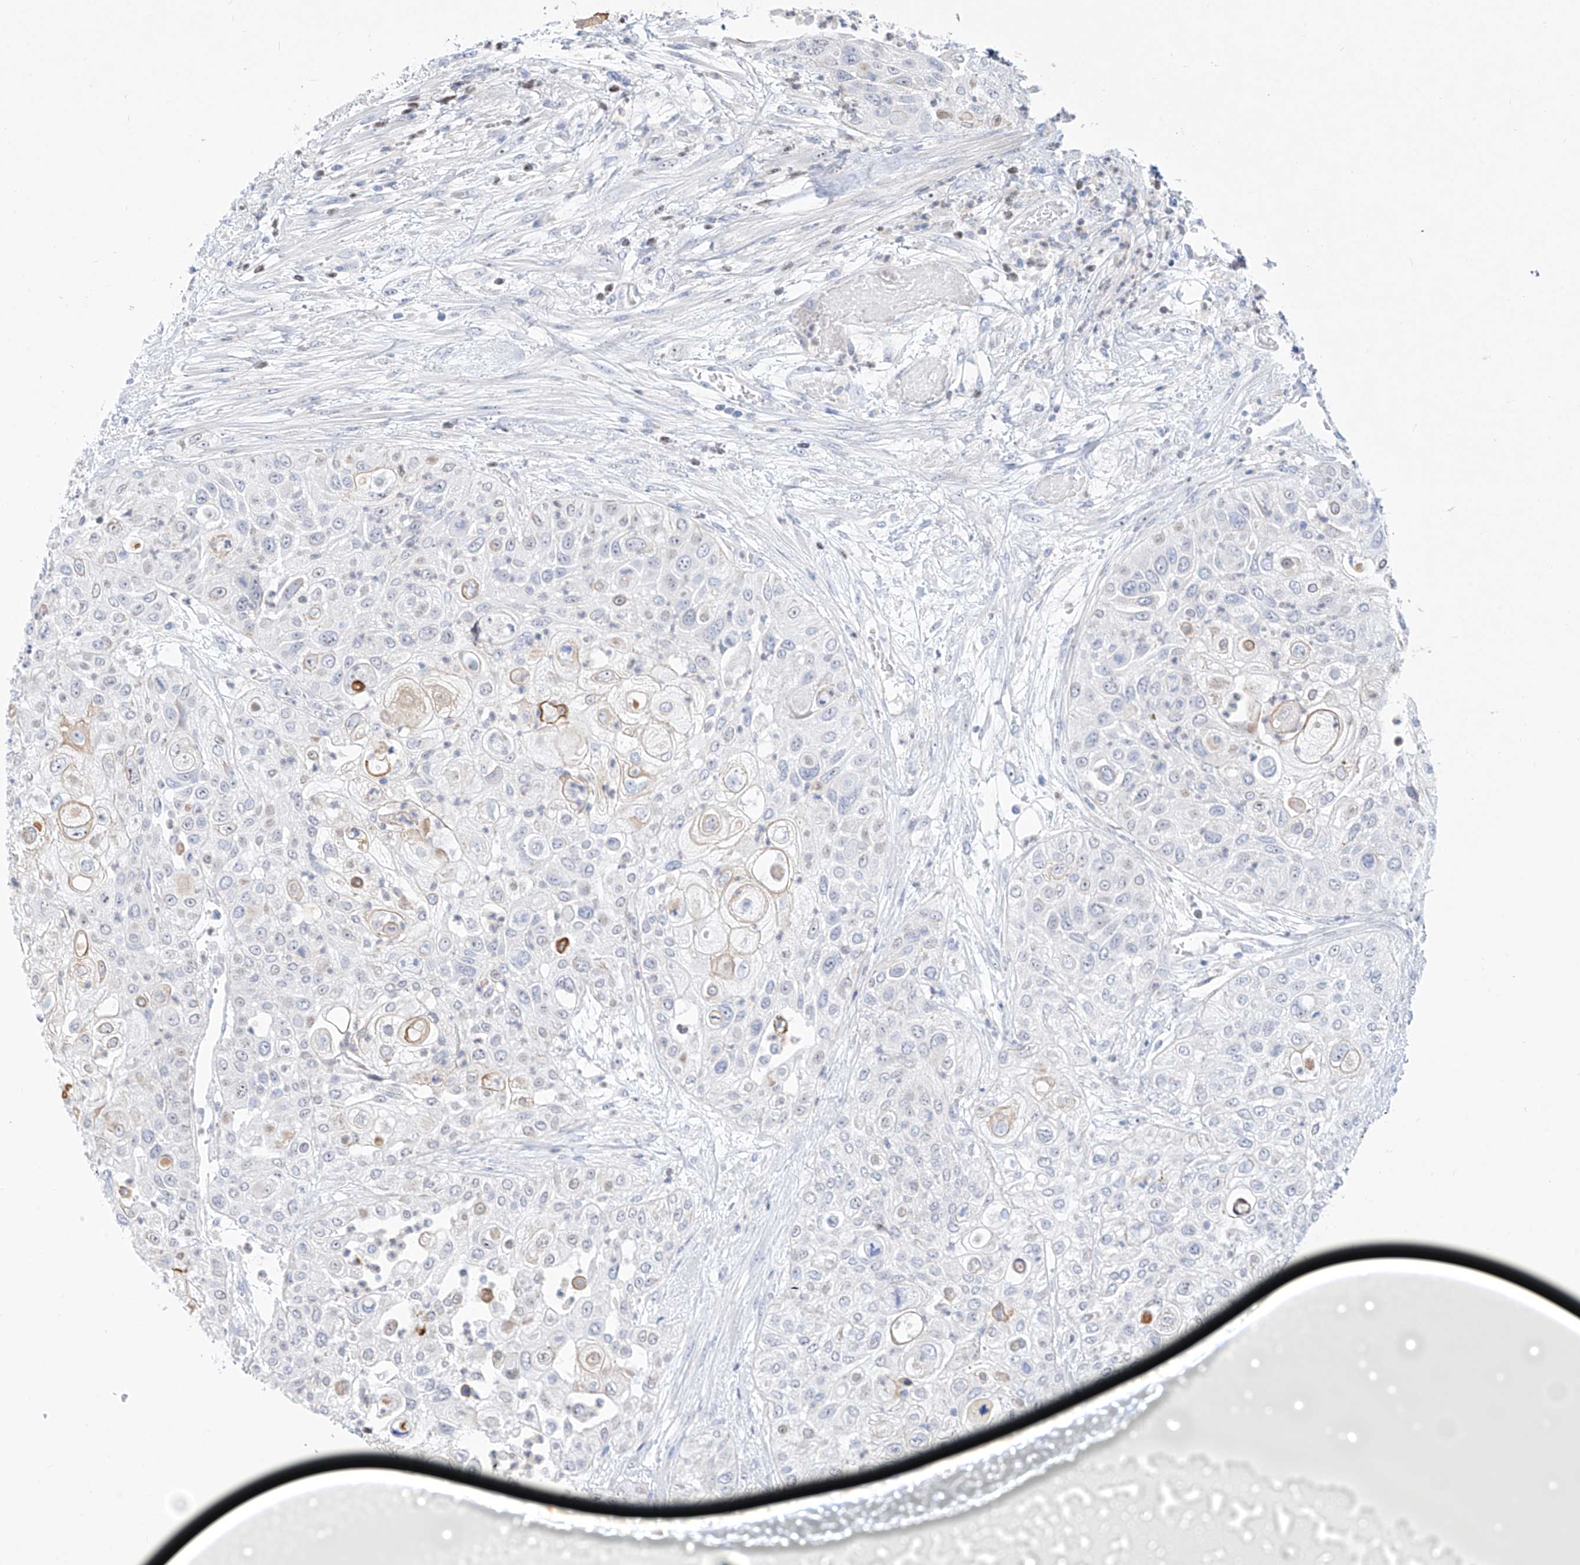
{"staining": {"intensity": "negative", "quantity": "none", "location": "none"}, "tissue": "urothelial cancer", "cell_type": "Tumor cells", "image_type": "cancer", "snomed": [{"axis": "morphology", "description": "Urothelial carcinoma, High grade"}, {"axis": "topography", "description": "Urinary bladder"}], "caption": "Tumor cells are negative for brown protein staining in urothelial cancer.", "gene": "SNU13", "patient": {"sex": "female", "age": 79}}